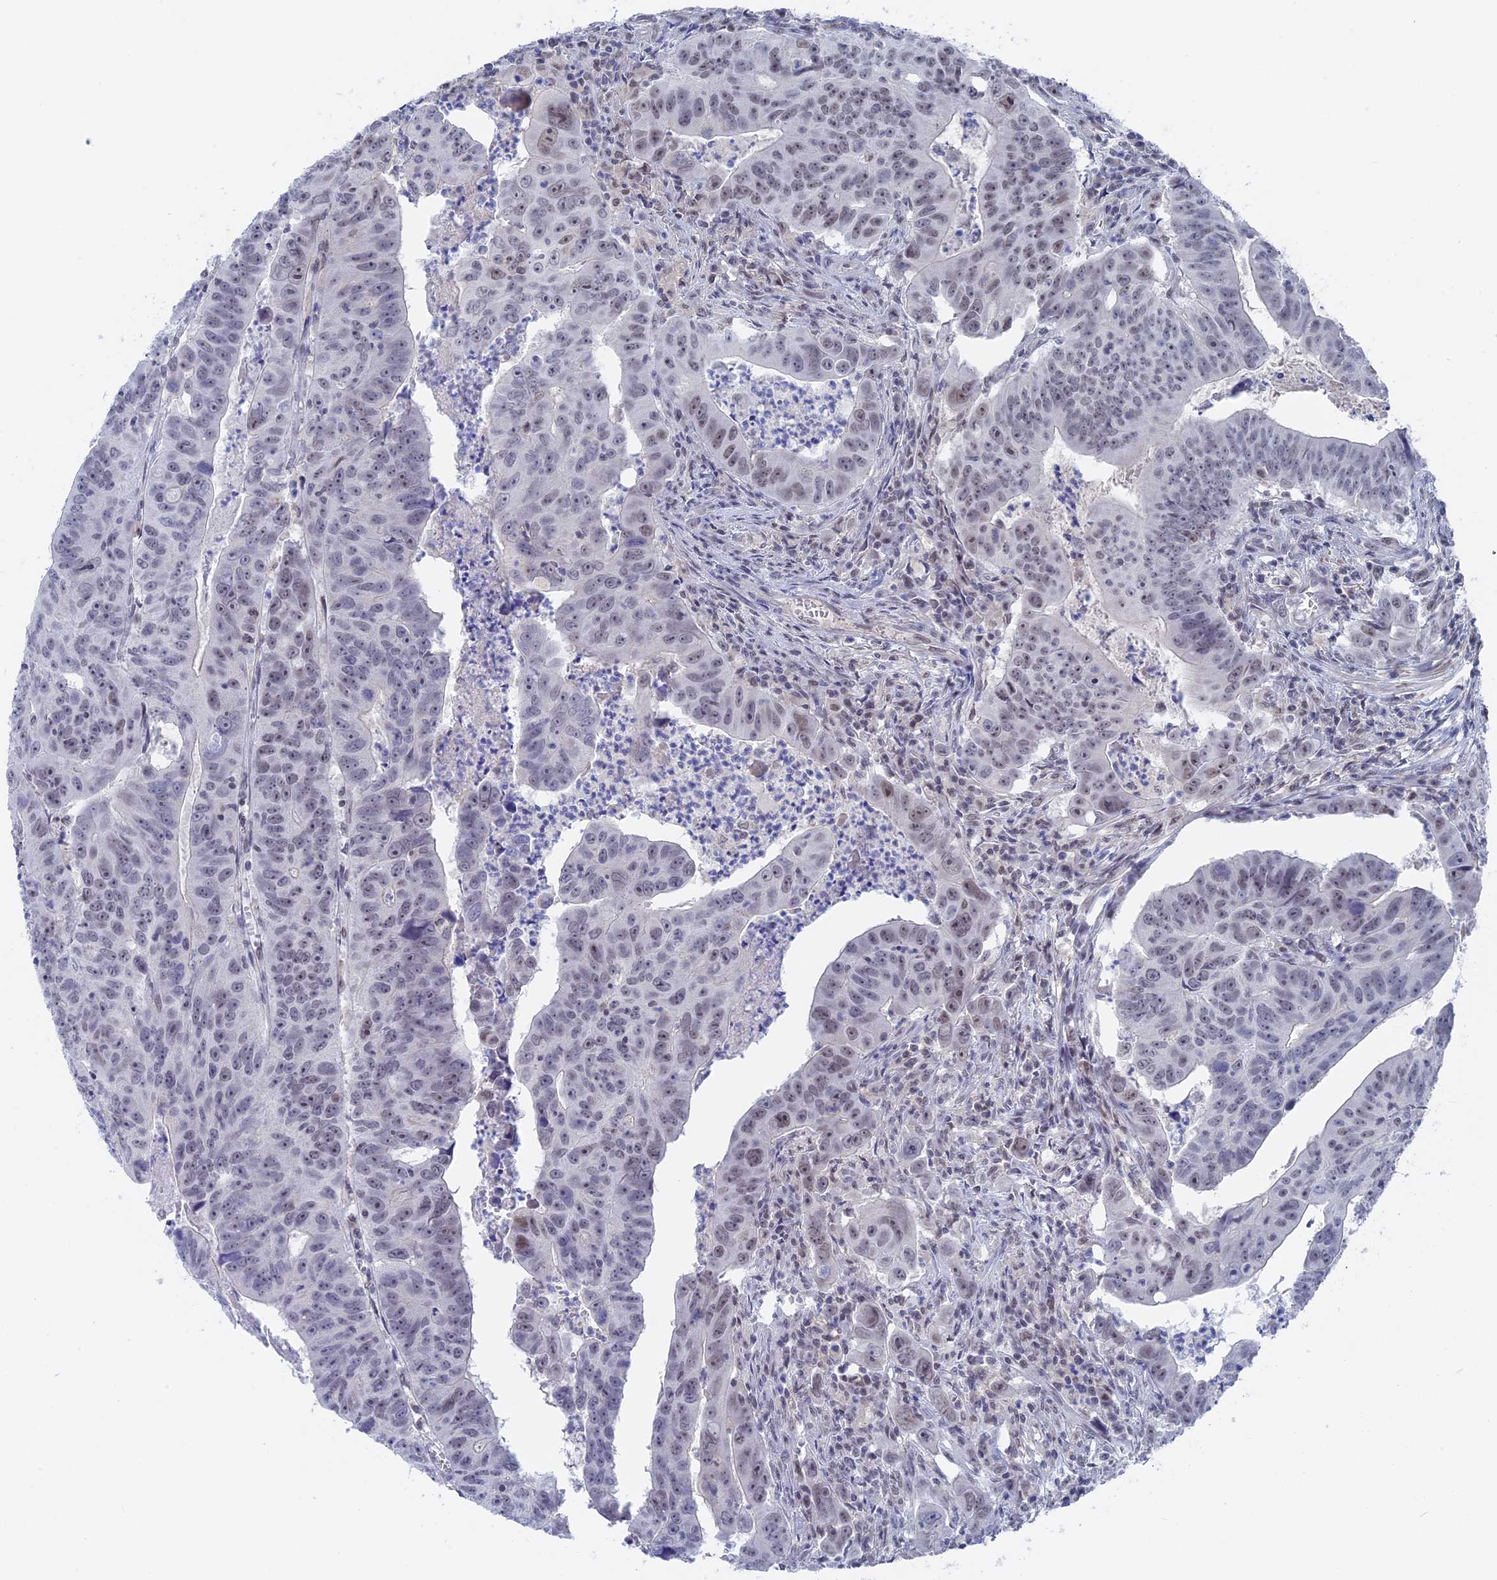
{"staining": {"intensity": "weak", "quantity": "25%-75%", "location": "nuclear"}, "tissue": "colorectal cancer", "cell_type": "Tumor cells", "image_type": "cancer", "snomed": [{"axis": "morphology", "description": "Adenocarcinoma, NOS"}, {"axis": "topography", "description": "Rectum"}], "caption": "Immunohistochemical staining of human colorectal cancer (adenocarcinoma) exhibits weak nuclear protein staining in approximately 25%-75% of tumor cells.", "gene": "BRD2", "patient": {"sex": "male", "age": 69}}